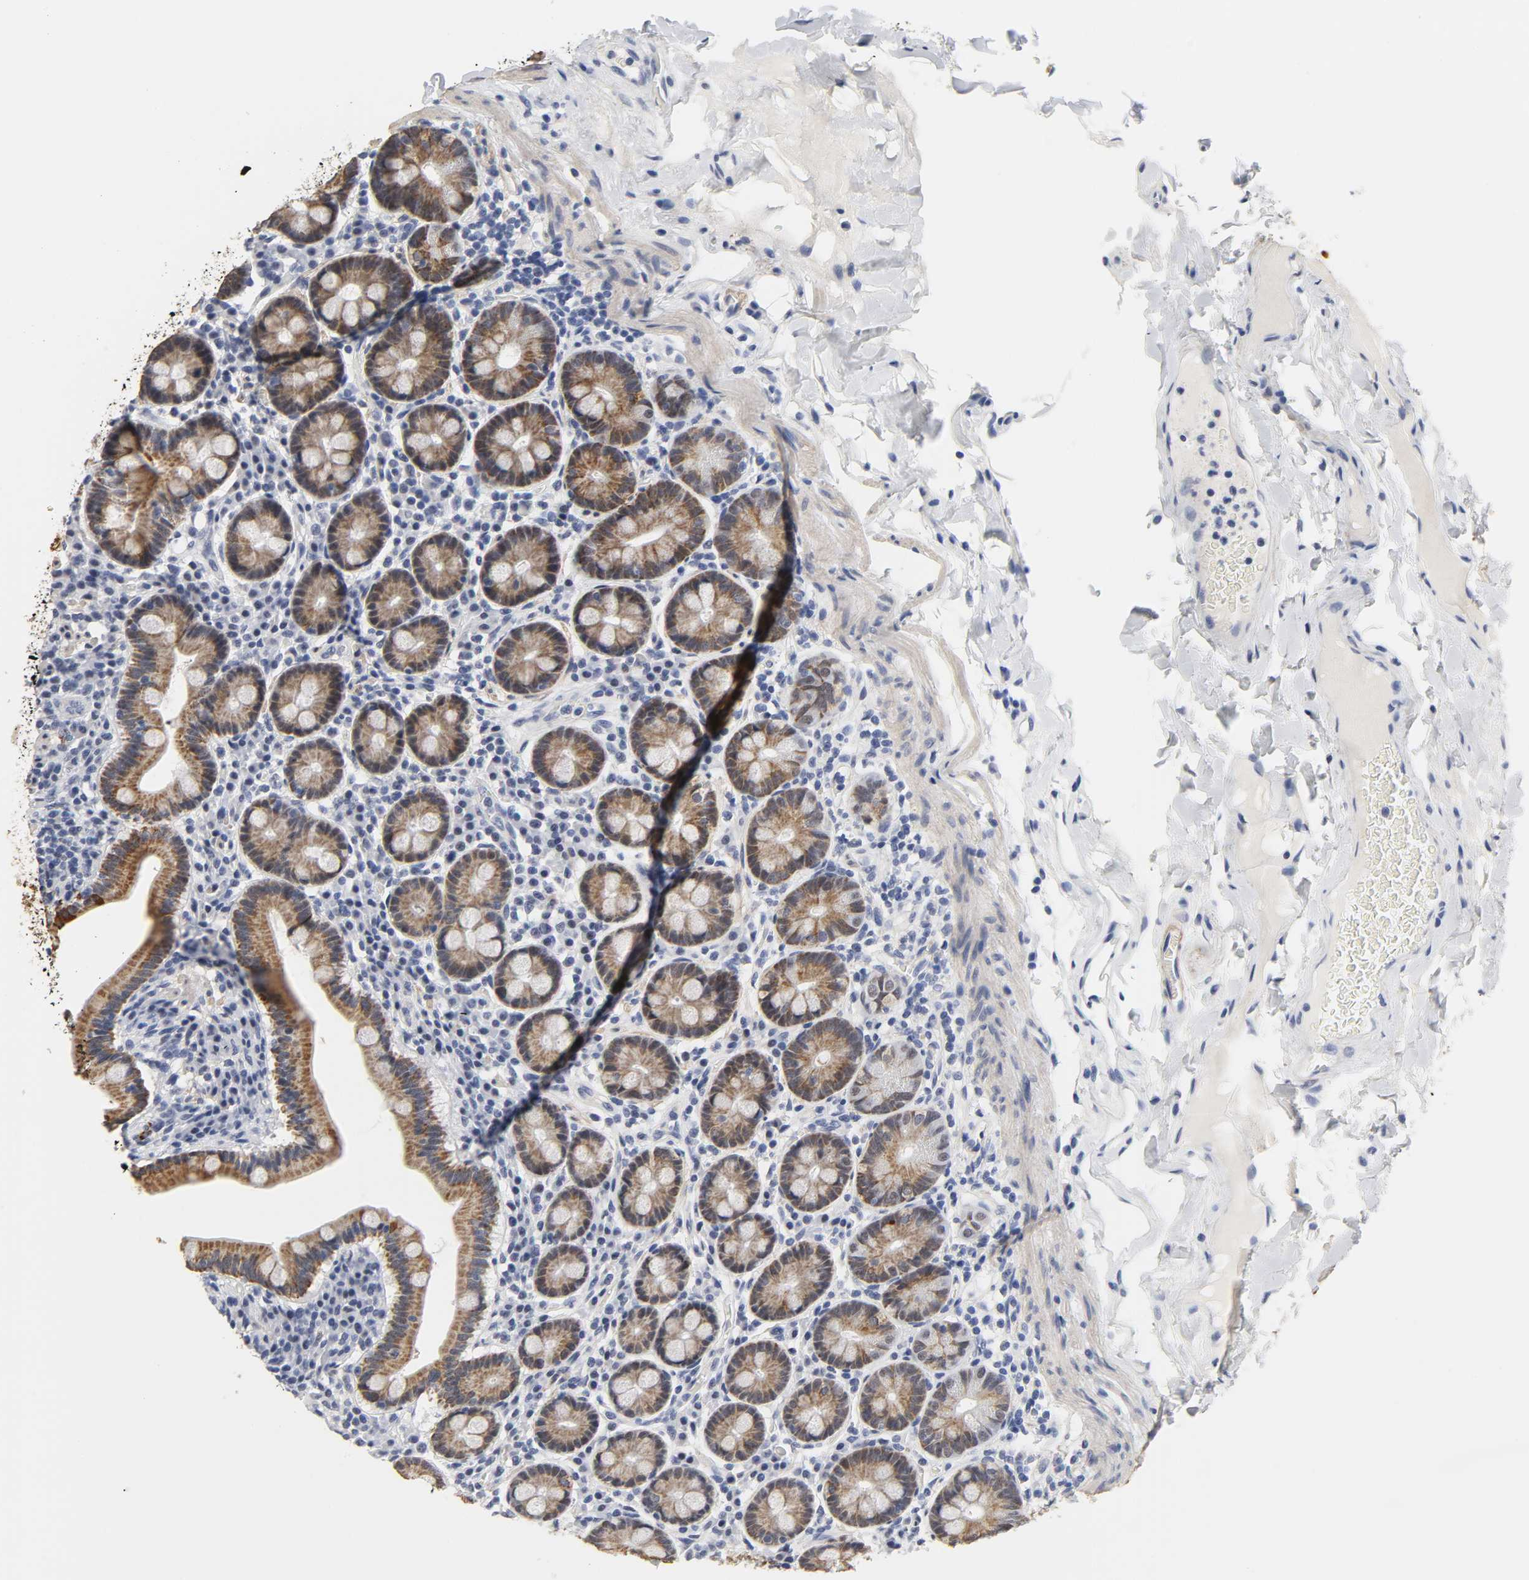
{"staining": {"intensity": "moderate", "quantity": ">75%", "location": "cytoplasmic/membranous"}, "tissue": "duodenum", "cell_type": "Glandular cells", "image_type": "normal", "snomed": [{"axis": "morphology", "description": "Normal tissue, NOS"}, {"axis": "topography", "description": "Duodenum"}], "caption": "This image reveals immunohistochemistry (IHC) staining of benign human duodenum, with medium moderate cytoplasmic/membranous expression in approximately >75% of glandular cells.", "gene": "GRHL2", "patient": {"sex": "male", "age": 50}}